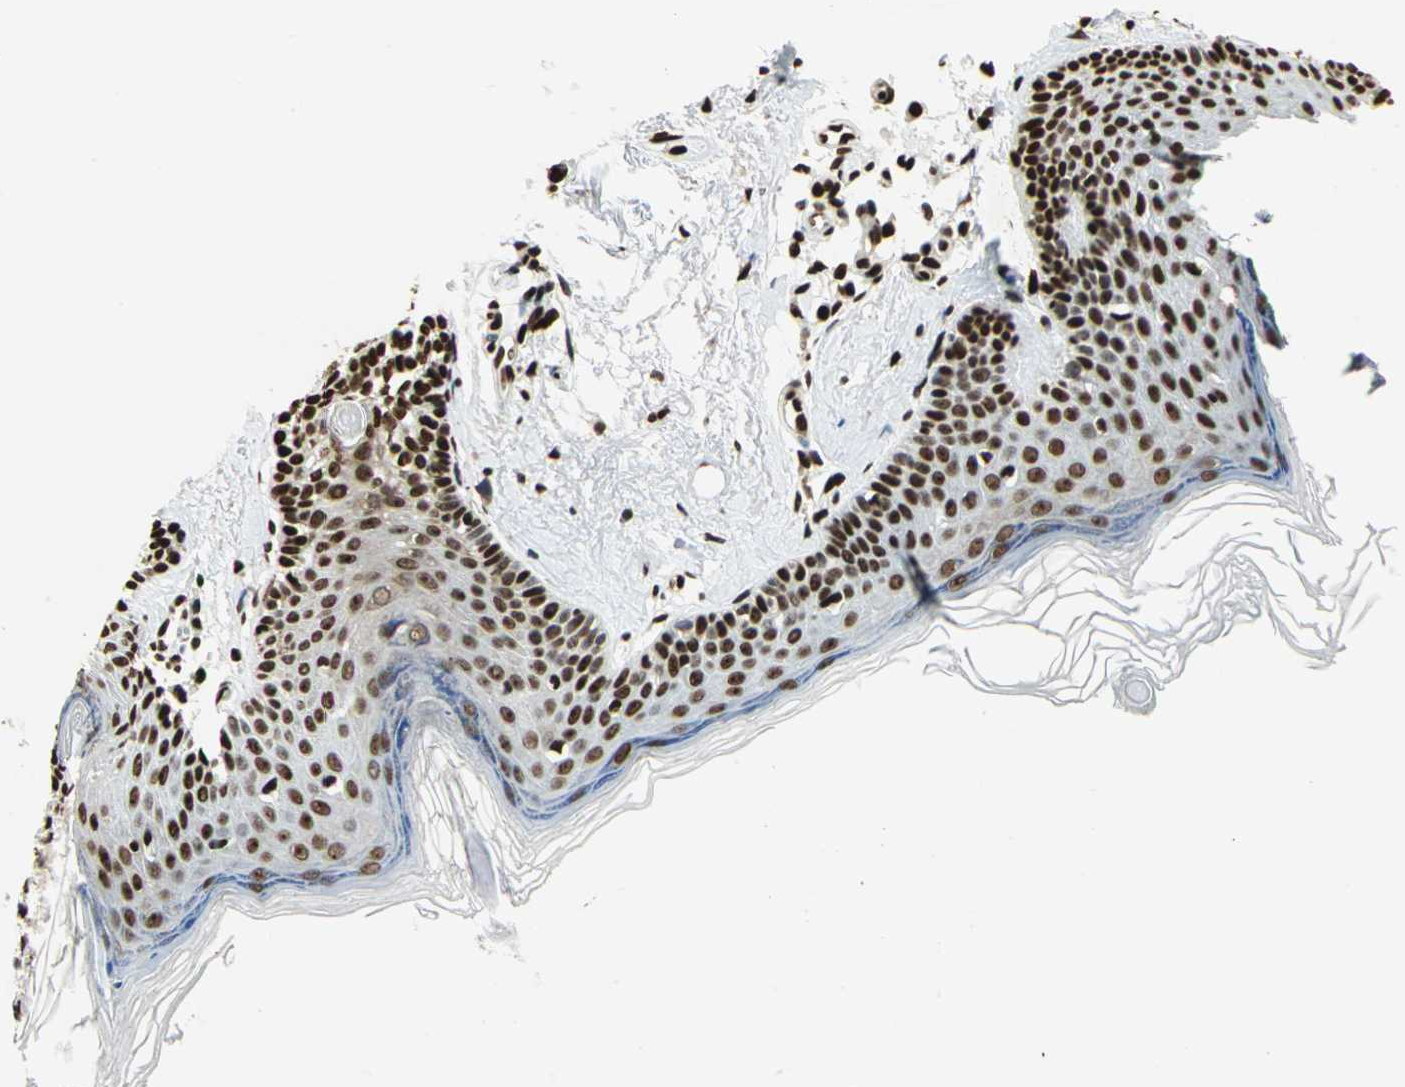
{"staining": {"intensity": "strong", "quantity": ">75%", "location": "nuclear"}, "tissue": "skin cancer", "cell_type": "Tumor cells", "image_type": "cancer", "snomed": [{"axis": "morphology", "description": "Normal tissue, NOS"}, {"axis": "morphology", "description": "Basal cell carcinoma"}, {"axis": "topography", "description": "Skin"}], "caption": "High-magnification brightfield microscopy of skin basal cell carcinoma stained with DAB (brown) and counterstained with hematoxylin (blue). tumor cells exhibit strong nuclear staining is appreciated in approximately>75% of cells.", "gene": "HMGB1", "patient": {"sex": "female", "age": 69}}